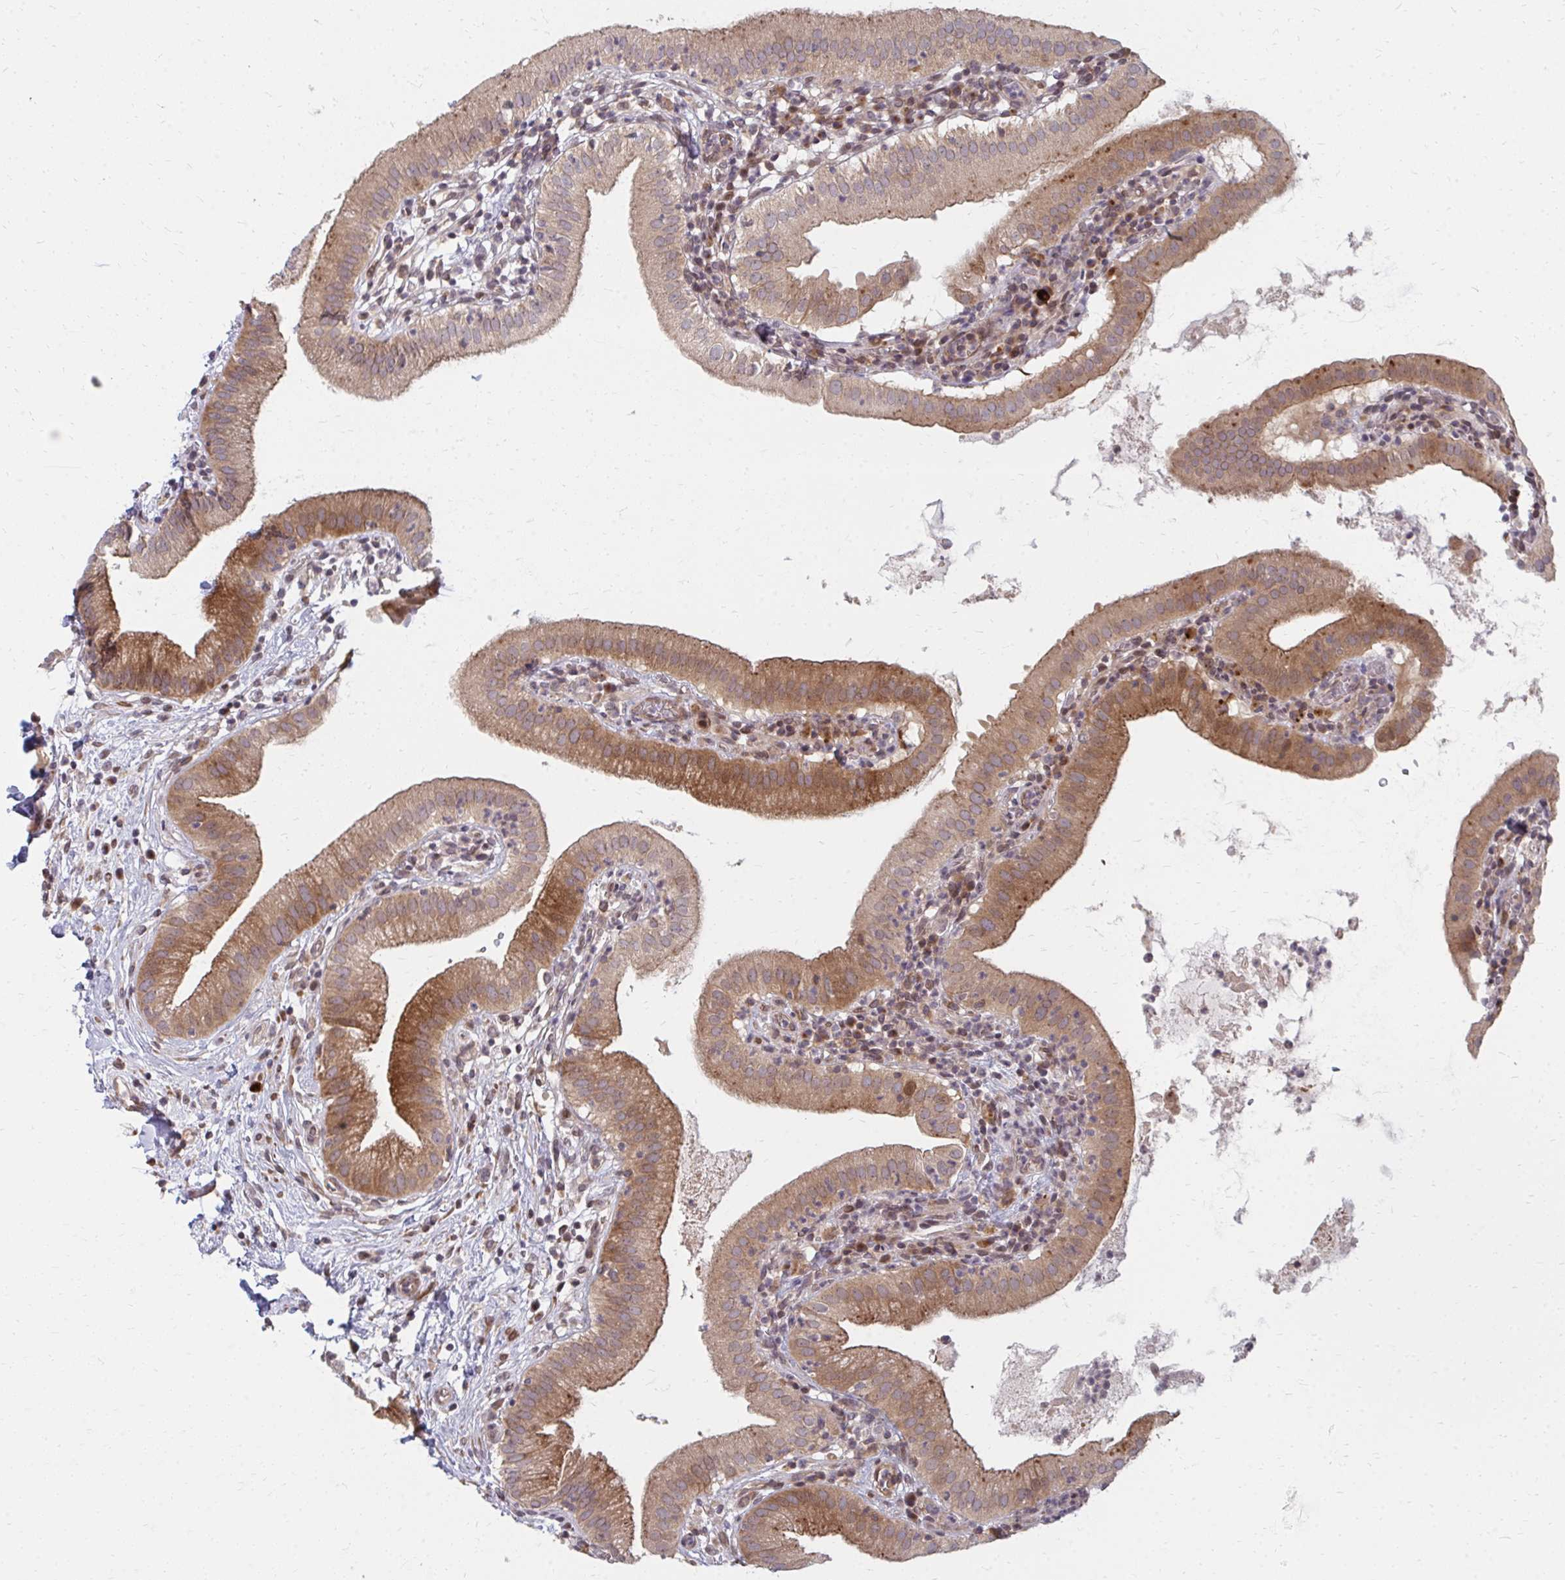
{"staining": {"intensity": "moderate", "quantity": ">75%", "location": "cytoplasmic/membranous"}, "tissue": "gallbladder", "cell_type": "Glandular cells", "image_type": "normal", "snomed": [{"axis": "morphology", "description": "Normal tissue, NOS"}, {"axis": "topography", "description": "Gallbladder"}], "caption": "Immunohistochemistry (IHC) staining of unremarkable gallbladder, which shows medium levels of moderate cytoplasmic/membranous staining in approximately >75% of glandular cells indicating moderate cytoplasmic/membranous protein positivity. The staining was performed using DAB (3,3'-diaminobenzidine) (brown) for protein detection and nuclei were counterstained in hematoxylin (blue).", "gene": "ZNF285", "patient": {"sex": "female", "age": 65}}